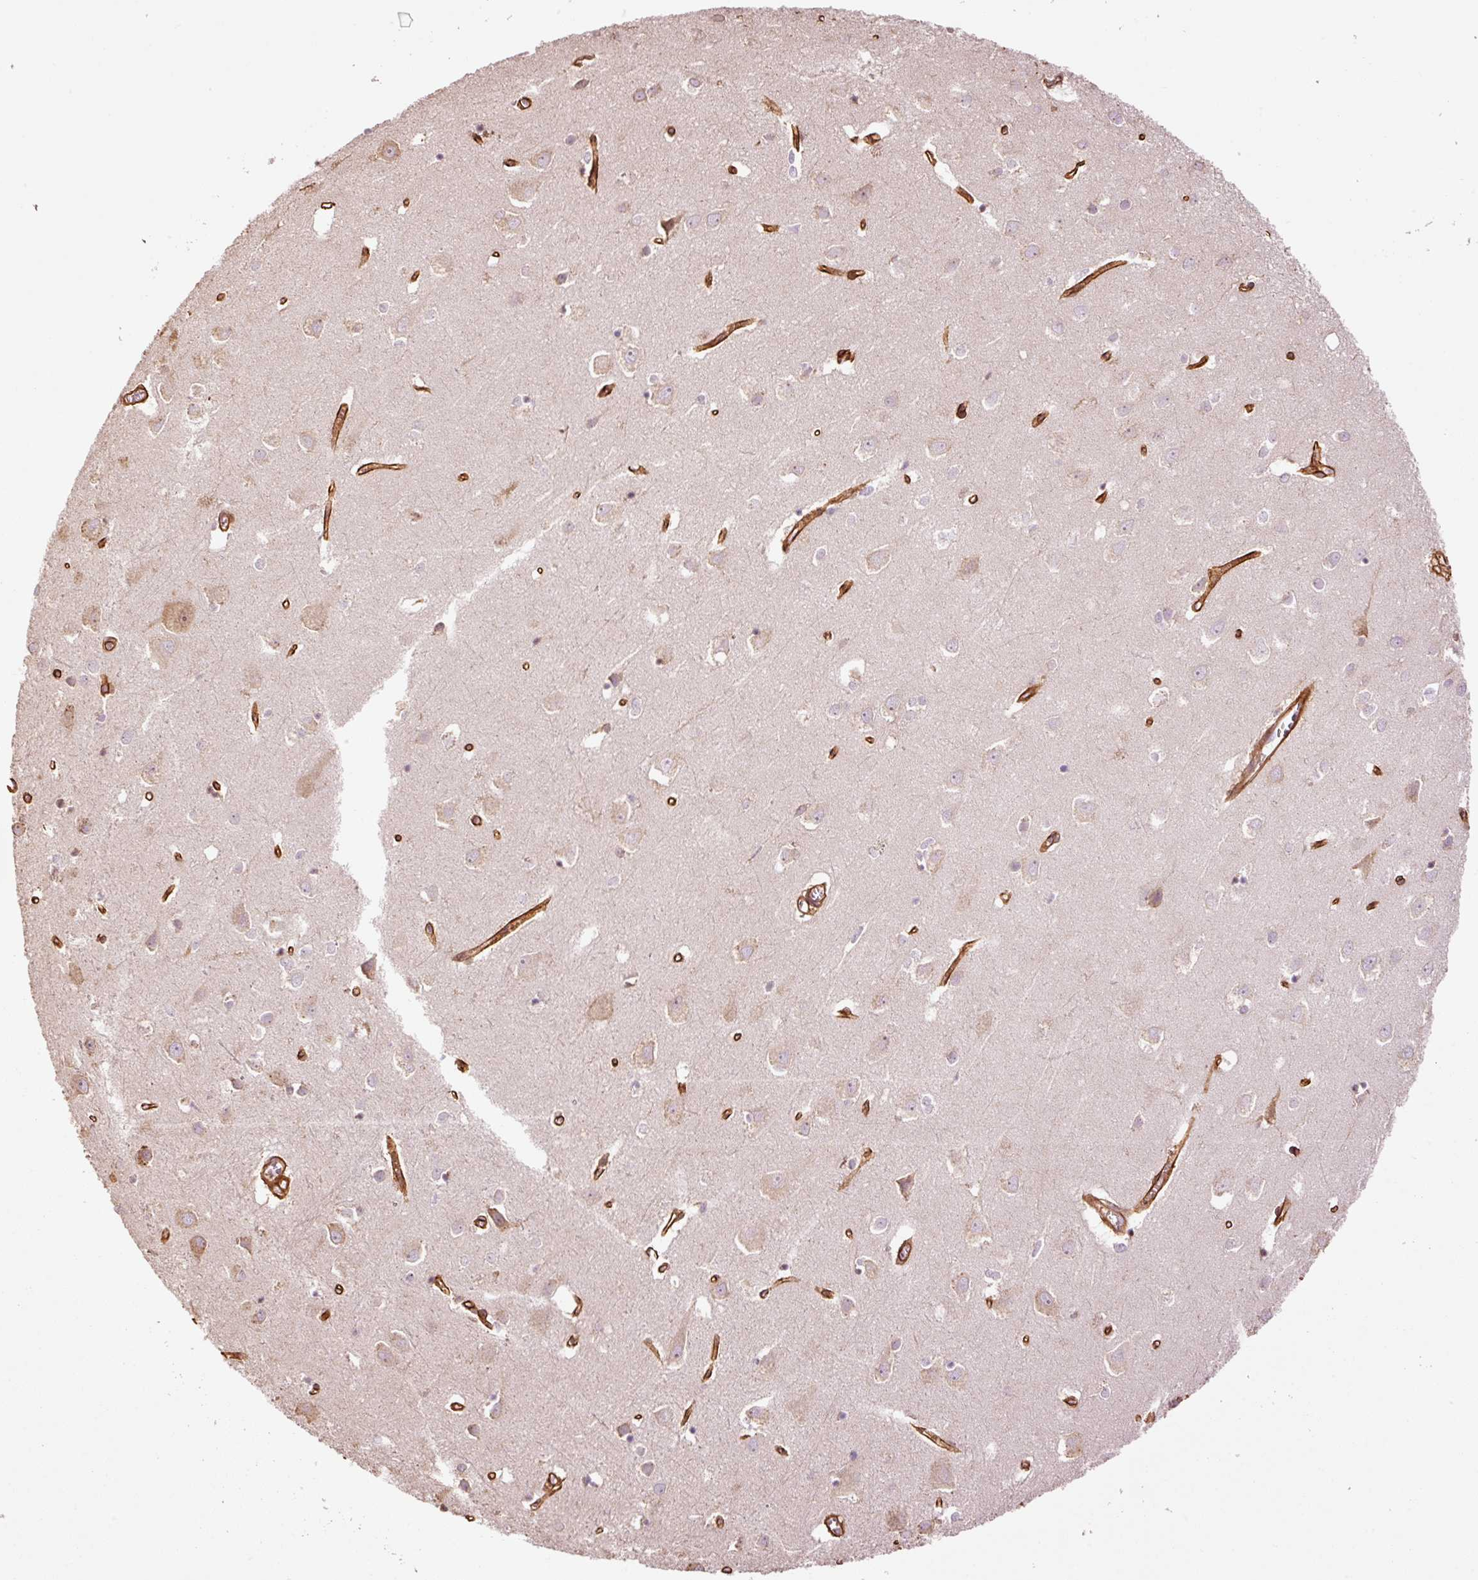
{"staining": {"intensity": "strong", "quantity": ">75%", "location": "cytoplasmic/membranous"}, "tissue": "cerebral cortex", "cell_type": "Endothelial cells", "image_type": "normal", "snomed": [{"axis": "morphology", "description": "Normal tissue, NOS"}, {"axis": "topography", "description": "Cerebral cortex"}], "caption": "Strong cytoplasmic/membranous positivity for a protein is identified in approximately >75% of endothelial cells of benign cerebral cortex using immunohistochemistry.", "gene": "NID2", "patient": {"sex": "male", "age": 70}}